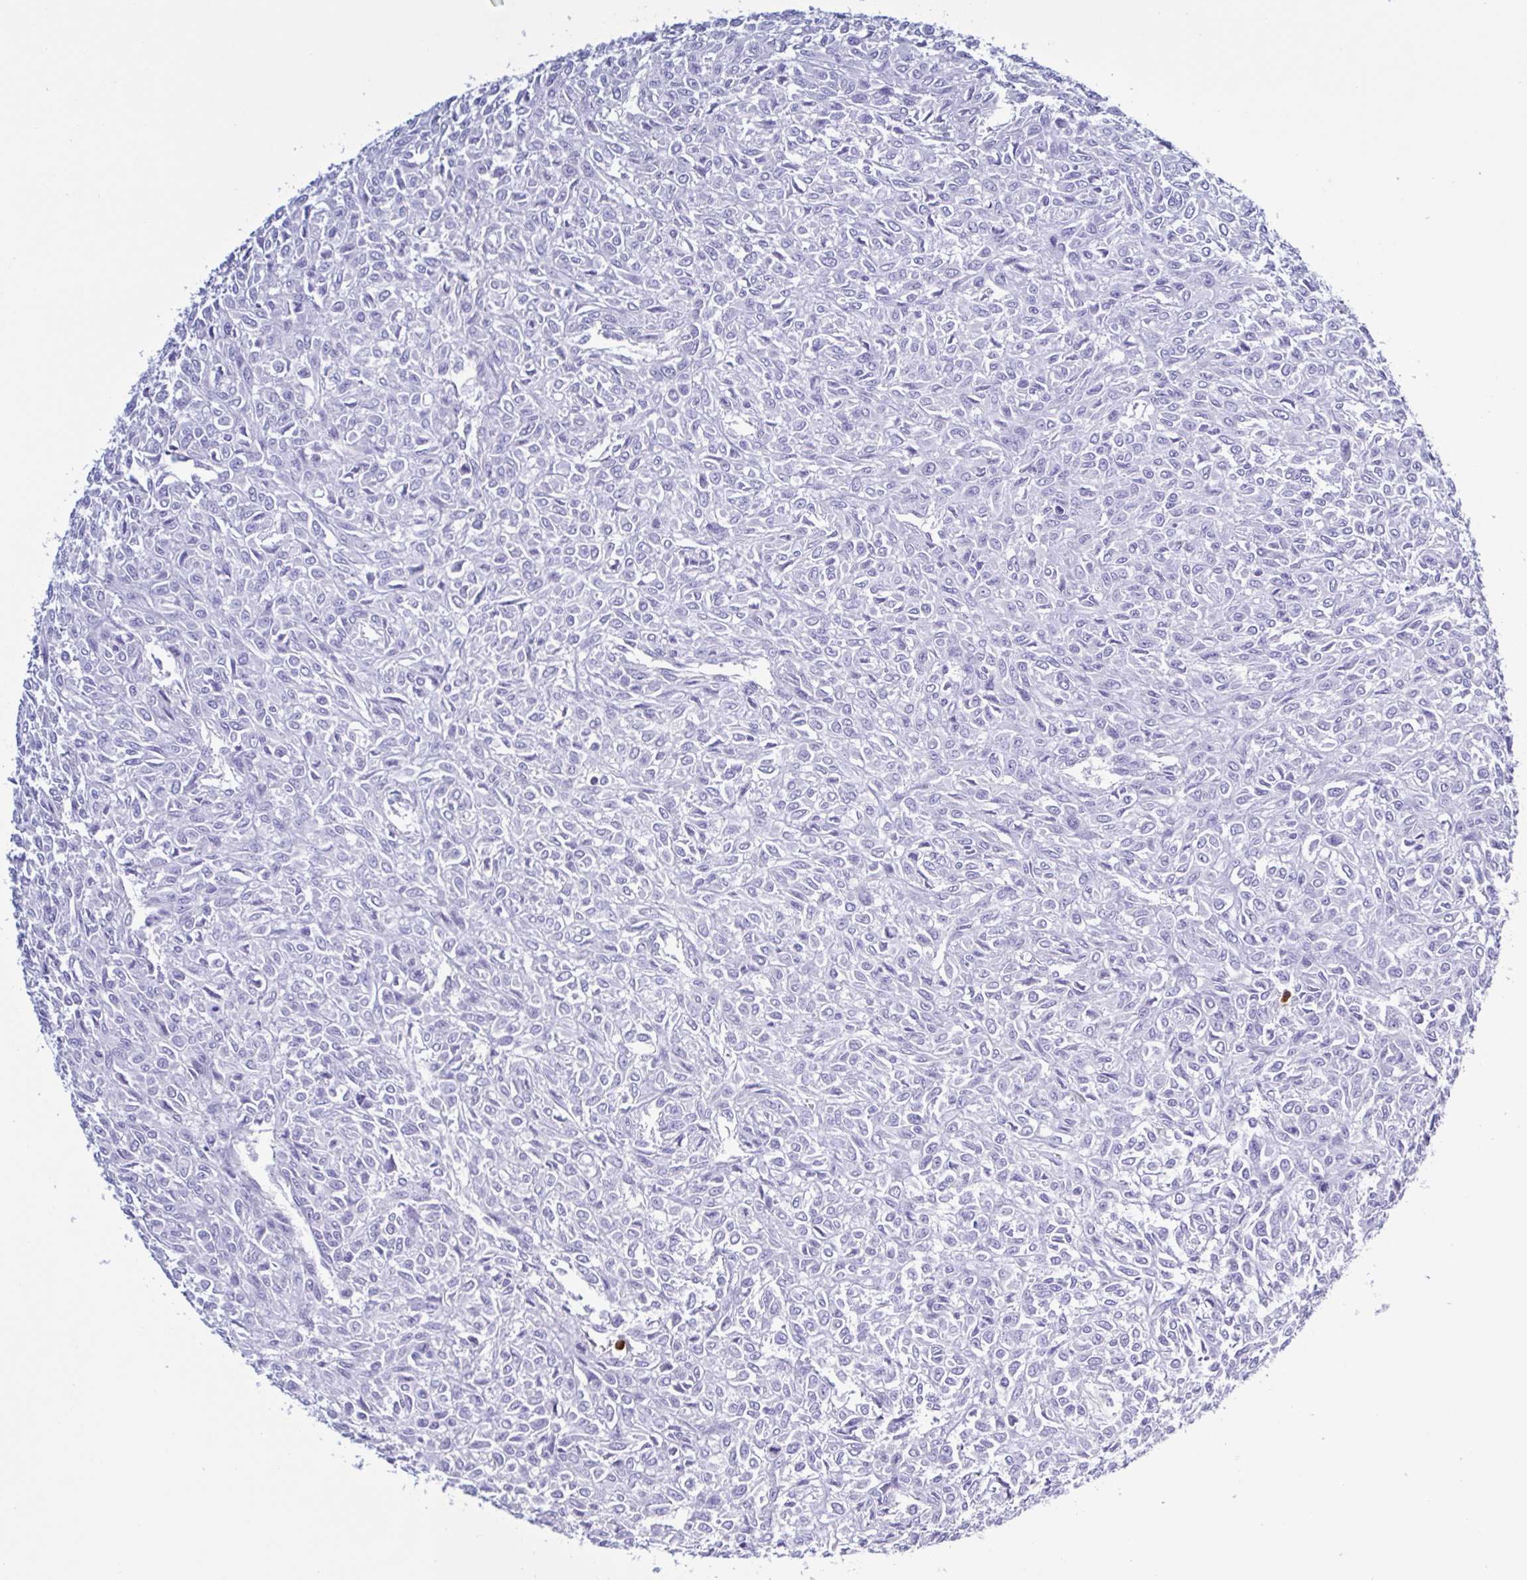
{"staining": {"intensity": "negative", "quantity": "none", "location": "none"}, "tissue": "renal cancer", "cell_type": "Tumor cells", "image_type": "cancer", "snomed": [{"axis": "morphology", "description": "Adenocarcinoma, NOS"}, {"axis": "topography", "description": "Kidney"}], "caption": "Tumor cells are negative for protein expression in human renal adenocarcinoma. (DAB IHC with hematoxylin counter stain).", "gene": "LTF", "patient": {"sex": "male", "age": 58}}